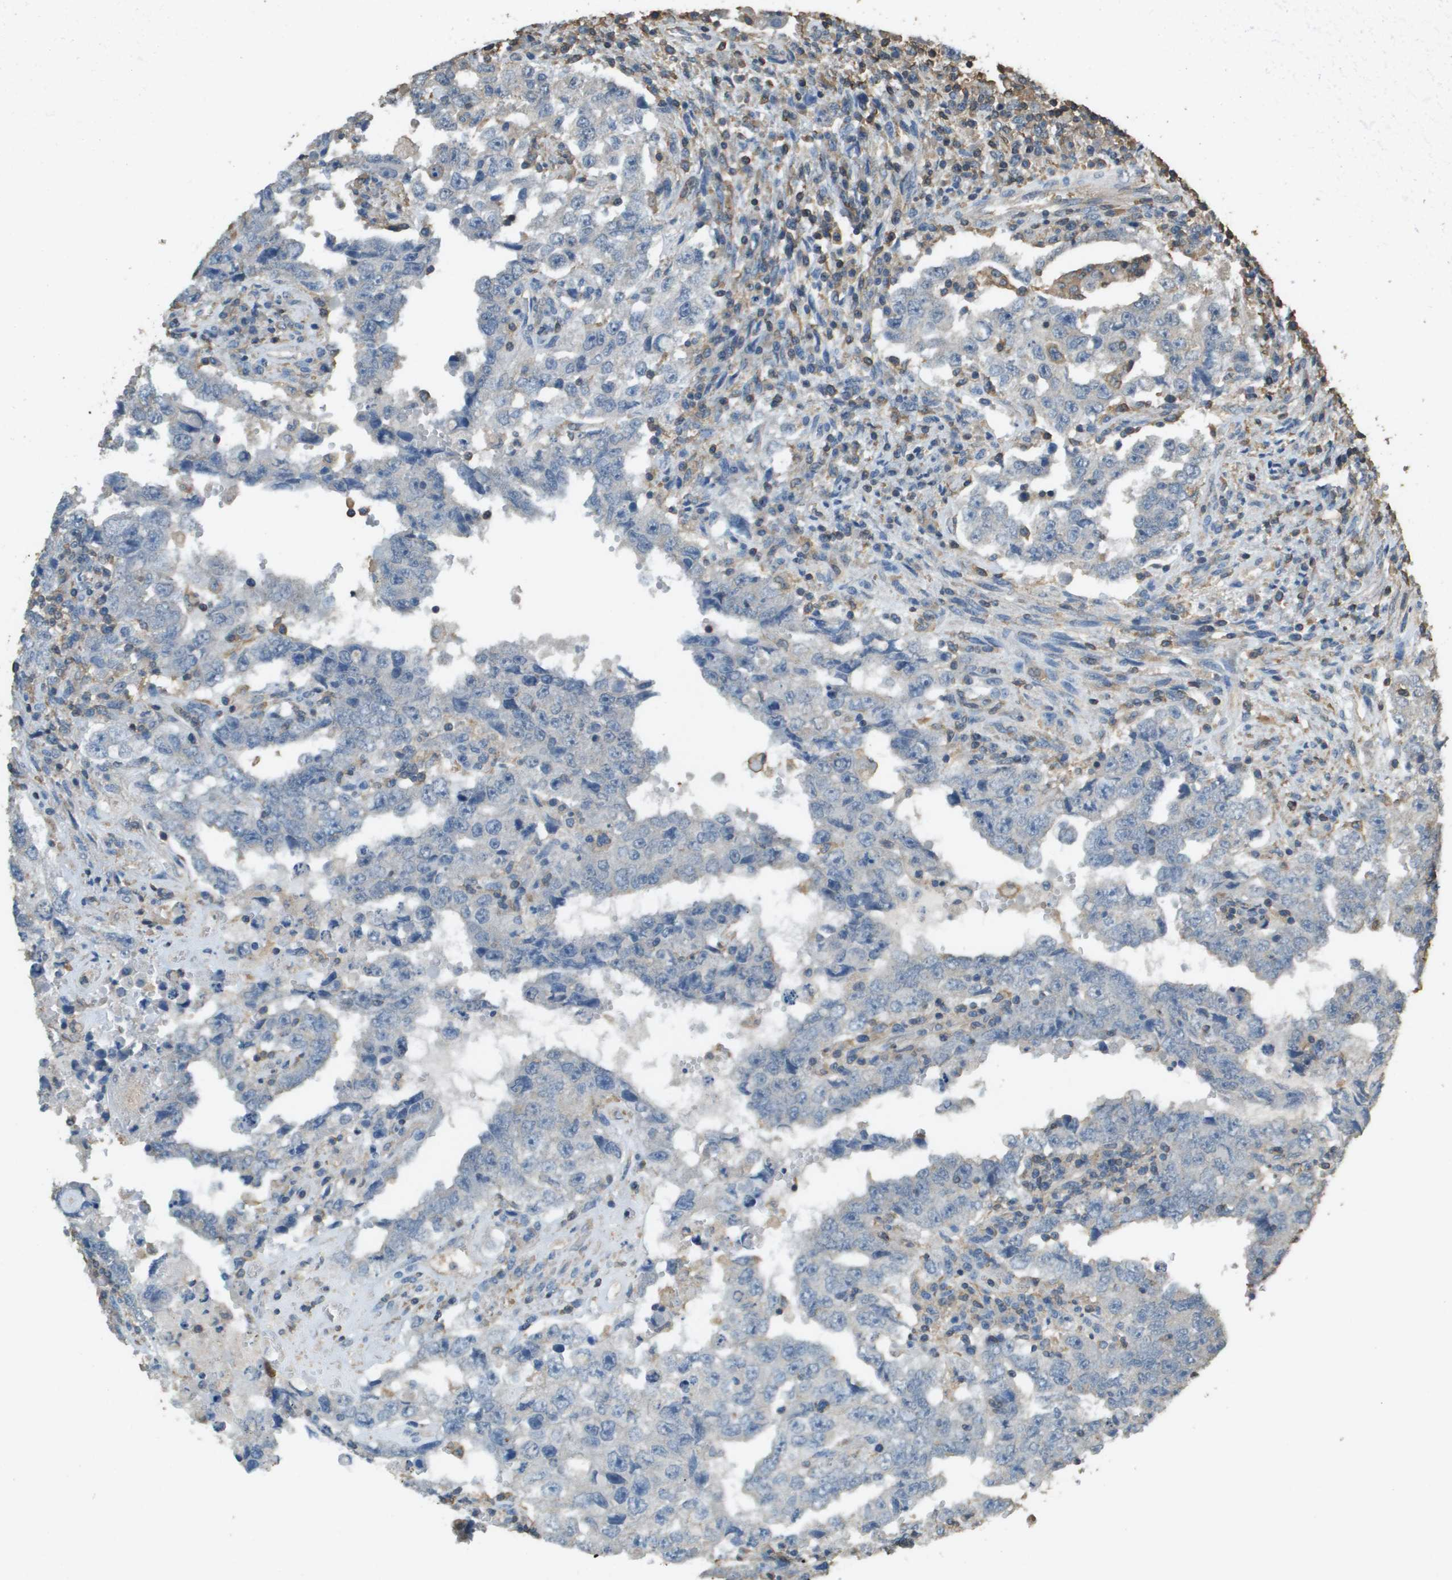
{"staining": {"intensity": "negative", "quantity": "none", "location": "none"}, "tissue": "testis cancer", "cell_type": "Tumor cells", "image_type": "cancer", "snomed": [{"axis": "morphology", "description": "Carcinoma, Embryonal, NOS"}, {"axis": "topography", "description": "Testis"}], "caption": "This is an immunohistochemistry (IHC) photomicrograph of embryonal carcinoma (testis). There is no expression in tumor cells.", "gene": "MS4A7", "patient": {"sex": "male", "age": 26}}